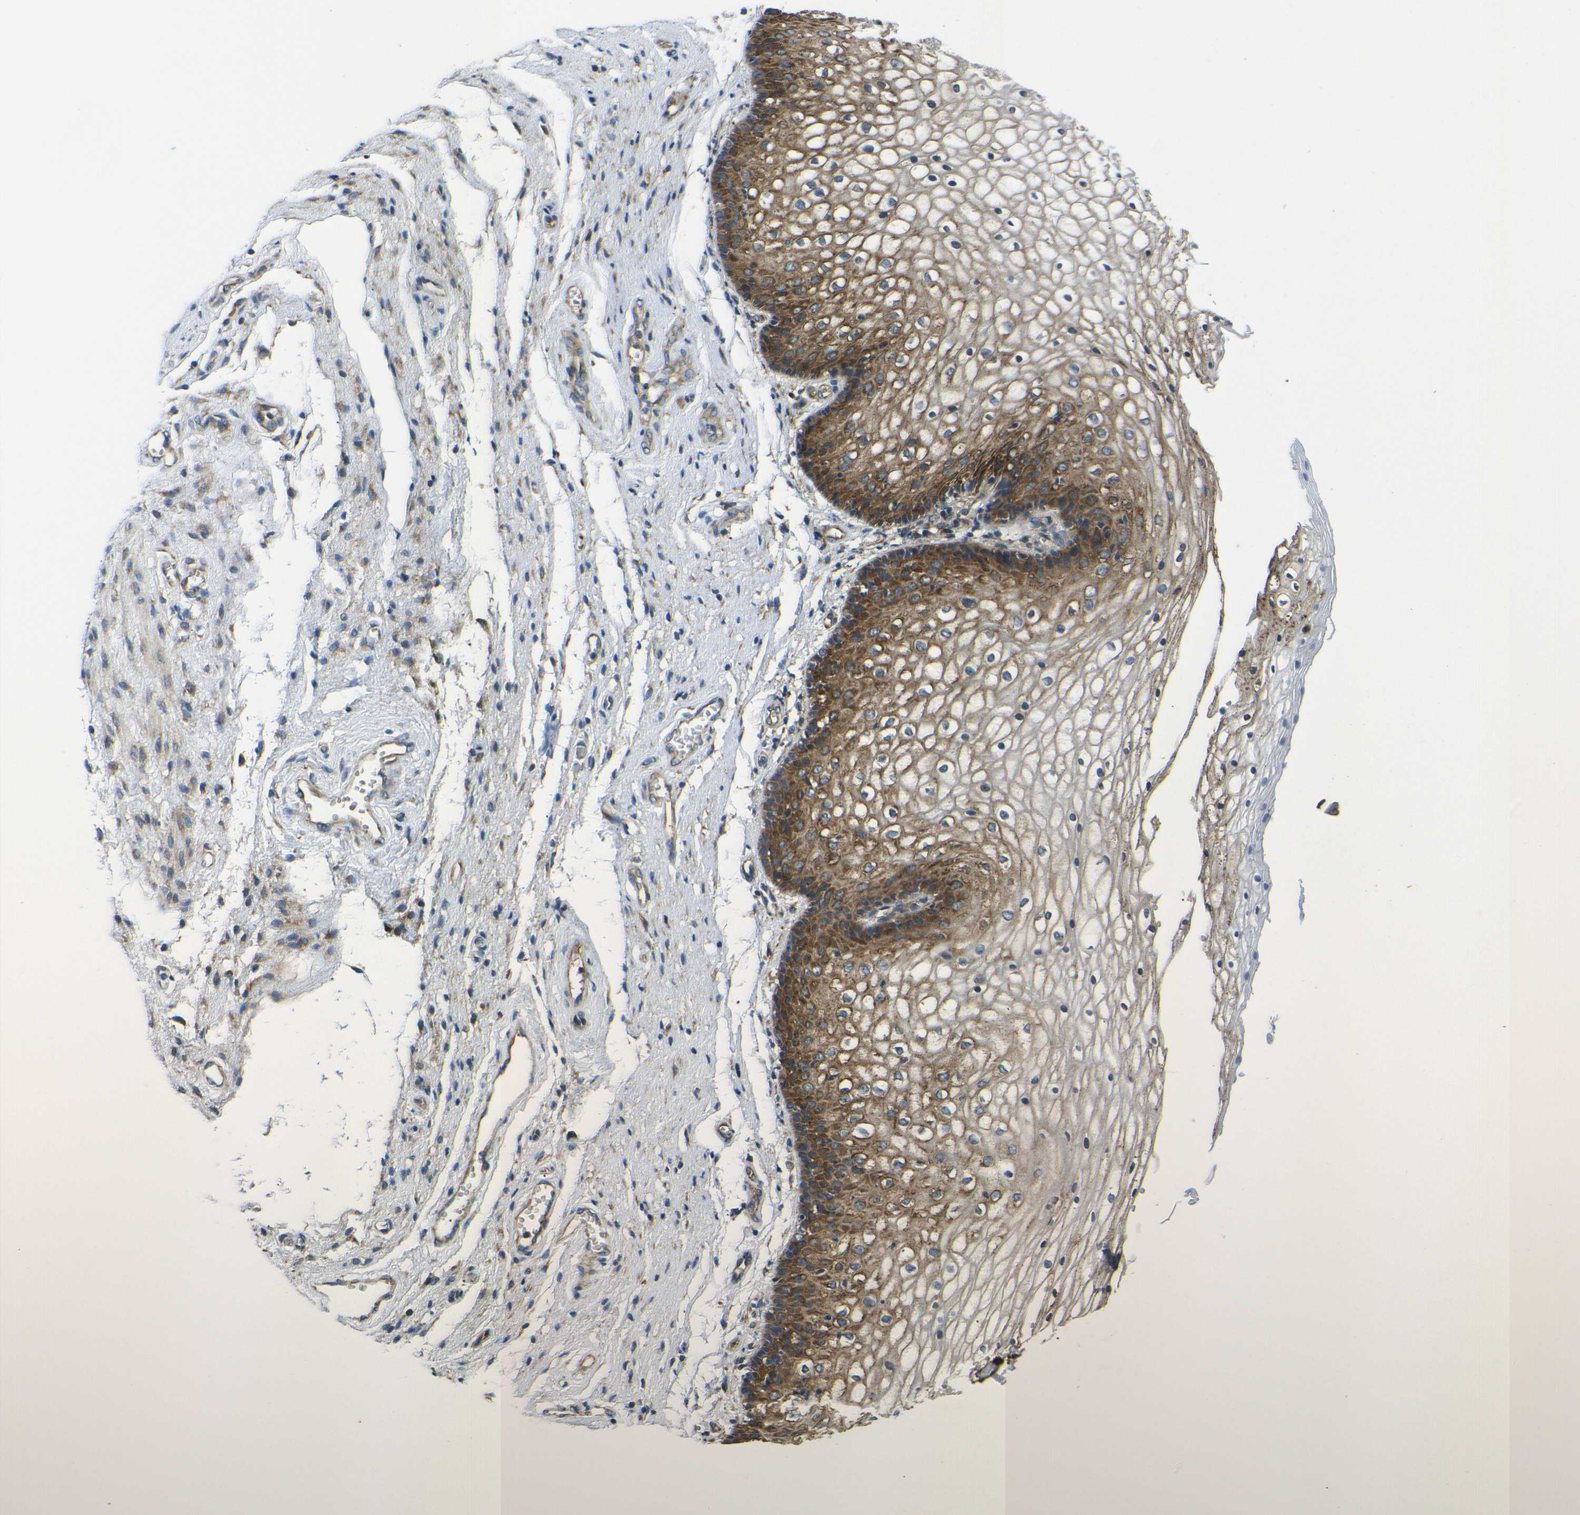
{"staining": {"intensity": "strong", "quantity": ">75%", "location": "cytoplasmic/membranous"}, "tissue": "vagina", "cell_type": "Squamous epithelial cells", "image_type": "normal", "snomed": [{"axis": "morphology", "description": "Normal tissue, NOS"}, {"axis": "topography", "description": "Vagina"}], "caption": "Immunohistochemistry (IHC) (DAB) staining of benign human vagina exhibits strong cytoplasmic/membranous protein staining in about >75% of squamous epithelial cells.", "gene": "RPSA", "patient": {"sex": "female", "age": 34}}